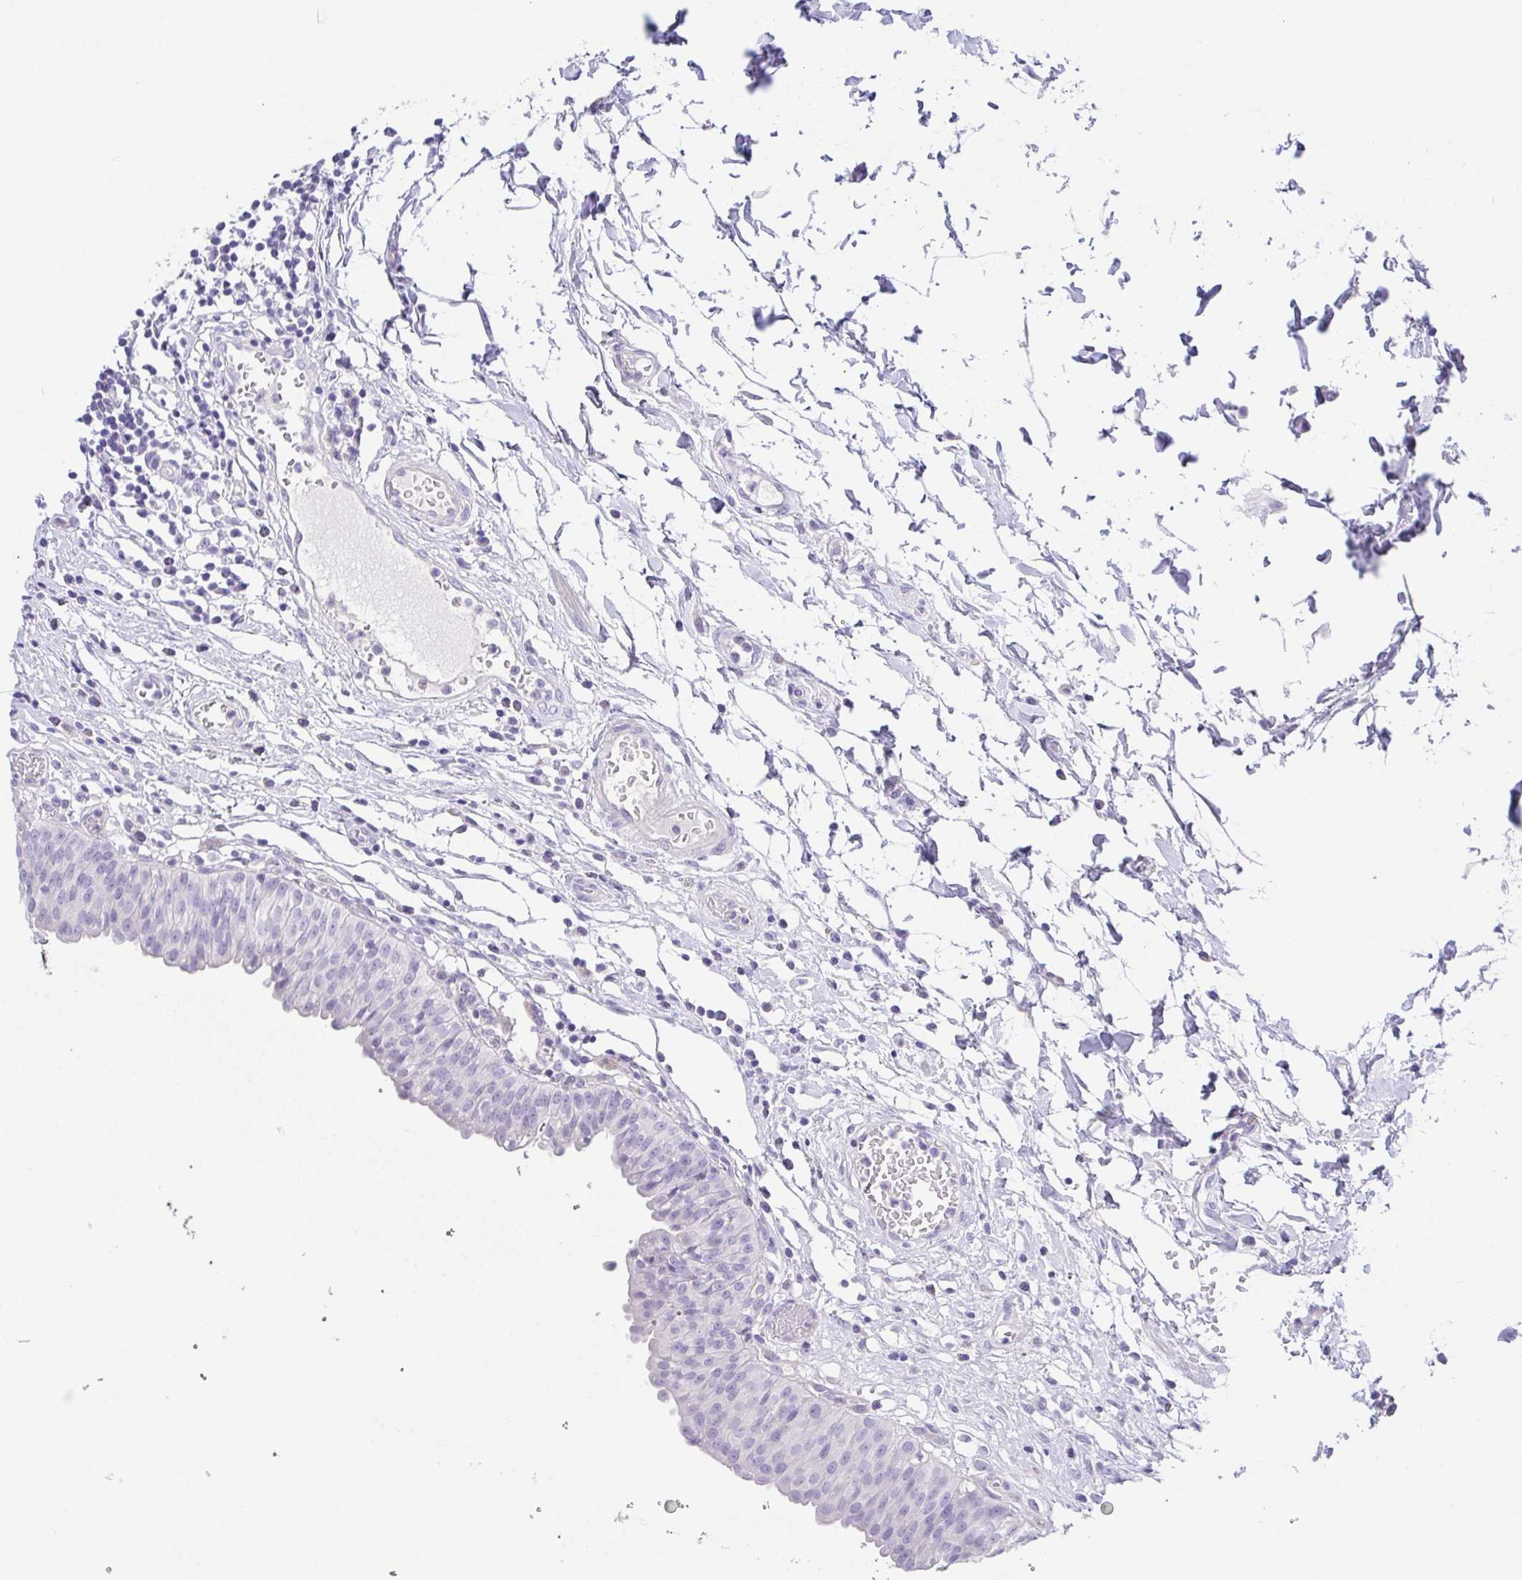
{"staining": {"intensity": "negative", "quantity": "none", "location": "none"}, "tissue": "urinary bladder", "cell_type": "Urothelial cells", "image_type": "normal", "snomed": [{"axis": "morphology", "description": "Normal tissue, NOS"}, {"axis": "topography", "description": "Urinary bladder"}], "caption": "DAB immunohistochemical staining of benign urinary bladder shows no significant expression in urothelial cells. (Stains: DAB (3,3'-diaminobenzidine) immunohistochemistry (IHC) with hematoxylin counter stain, Microscopy: brightfield microscopy at high magnification).", "gene": "HAPLN2", "patient": {"sex": "male", "age": 64}}